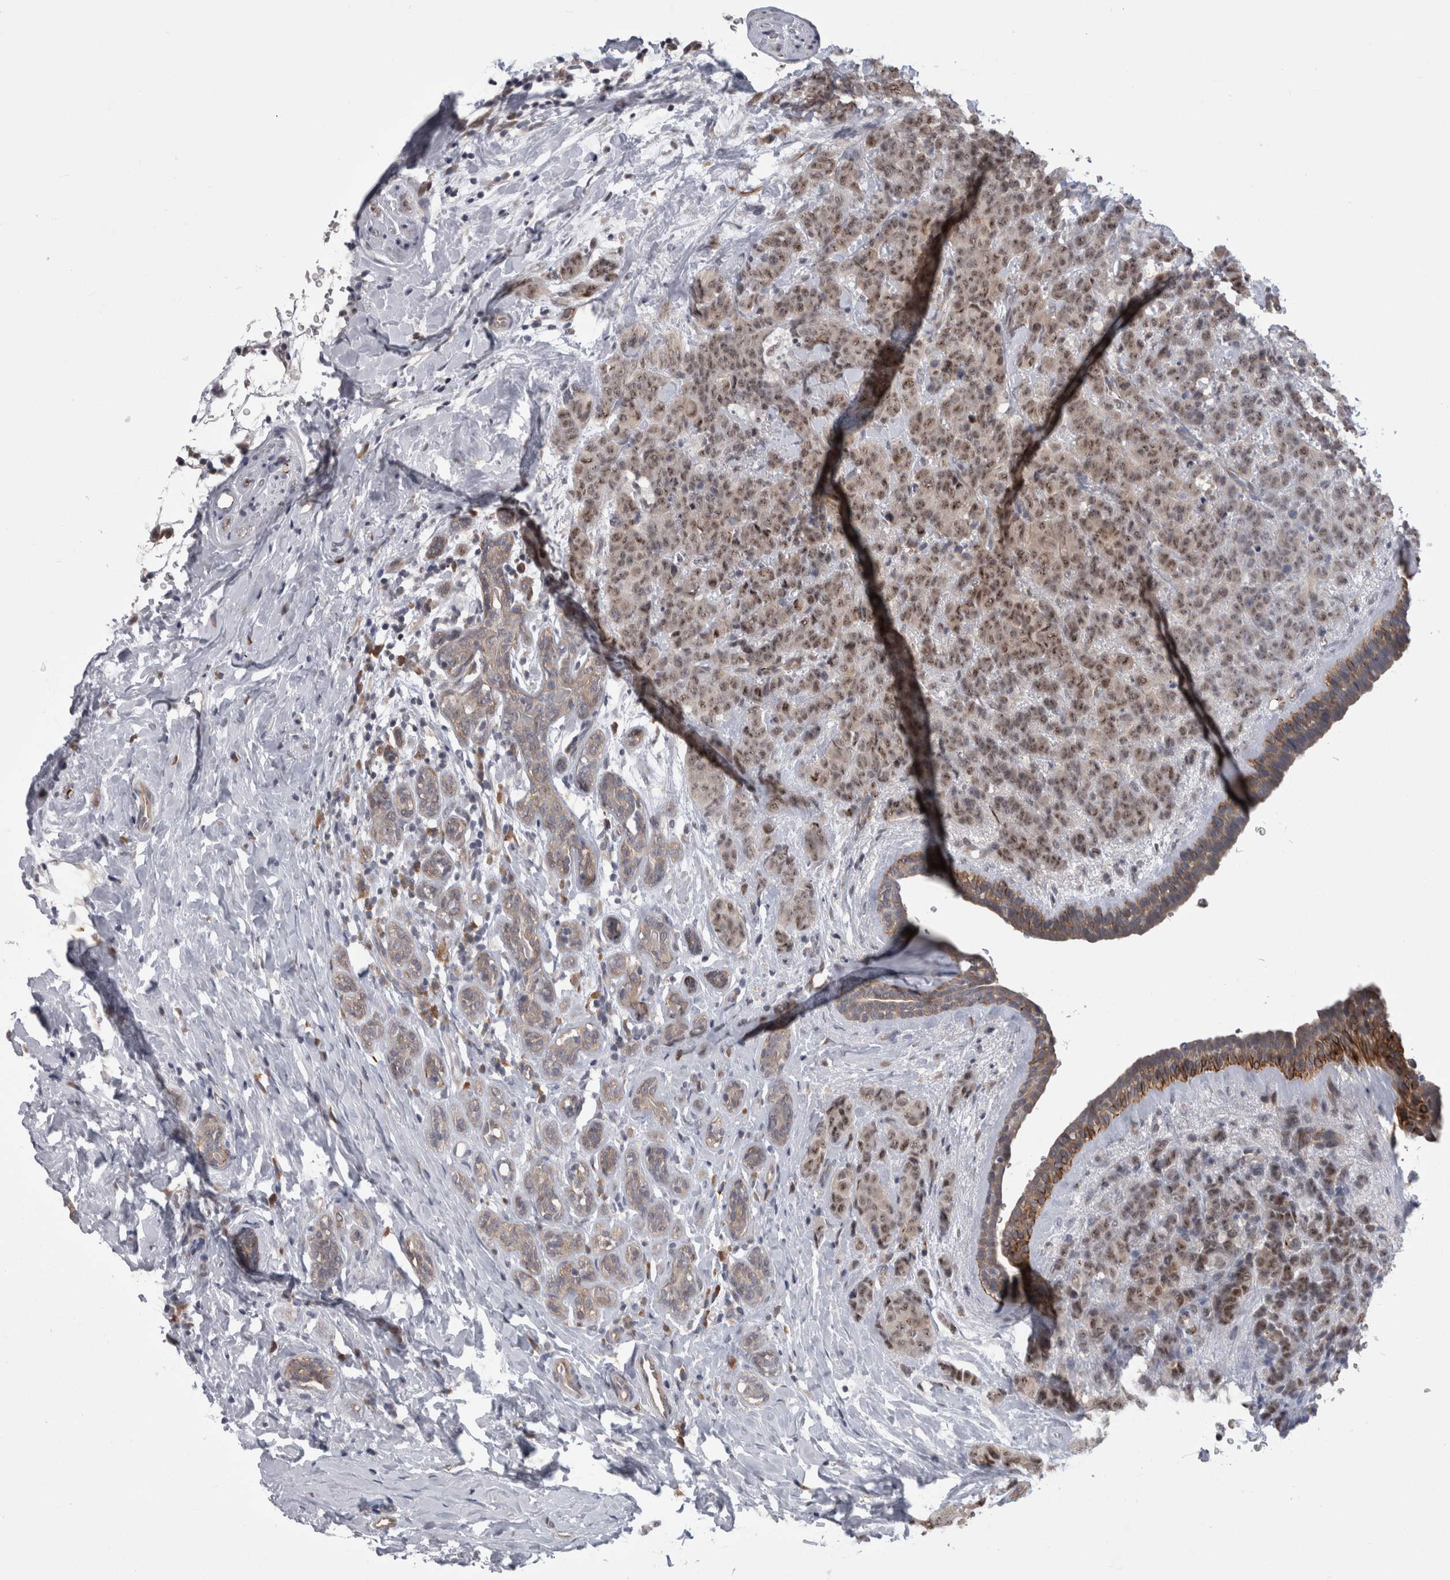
{"staining": {"intensity": "weak", "quantity": ">75%", "location": "nuclear"}, "tissue": "breast cancer", "cell_type": "Tumor cells", "image_type": "cancer", "snomed": [{"axis": "morphology", "description": "Normal tissue, NOS"}, {"axis": "morphology", "description": "Duct carcinoma"}, {"axis": "topography", "description": "Breast"}], "caption": "Breast invasive ductal carcinoma tissue displays weak nuclear expression in approximately >75% of tumor cells, visualized by immunohistochemistry.", "gene": "FAM83H", "patient": {"sex": "female", "age": 40}}